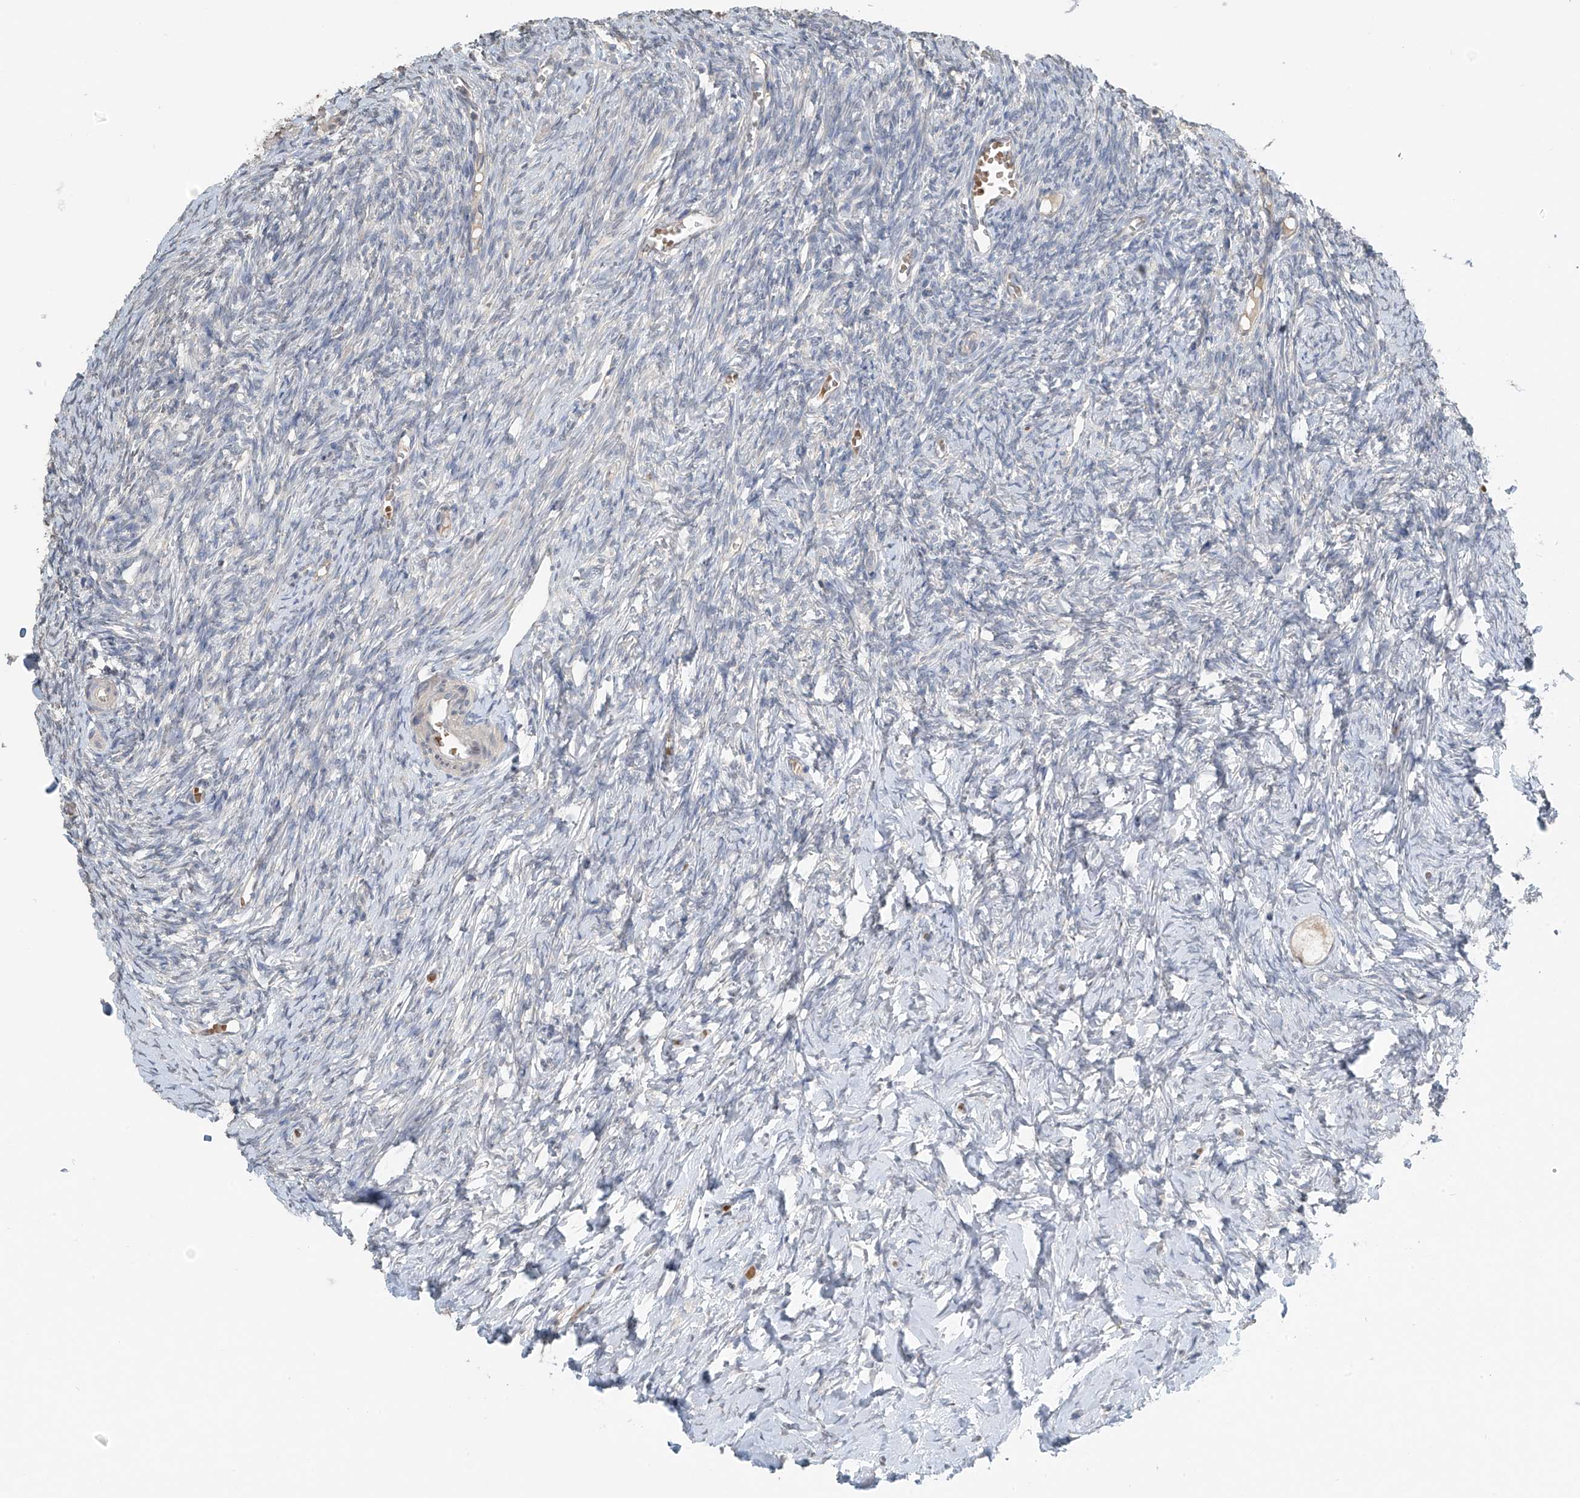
{"staining": {"intensity": "negative", "quantity": "none", "location": "none"}, "tissue": "ovary", "cell_type": "Follicle cells", "image_type": "normal", "snomed": [{"axis": "morphology", "description": "Normal tissue, NOS"}, {"axis": "topography", "description": "Ovary"}], "caption": "Follicle cells show no significant protein staining in normal ovary. (DAB immunohistochemistry with hematoxylin counter stain).", "gene": "HOXA11", "patient": {"sex": "female", "age": 27}}